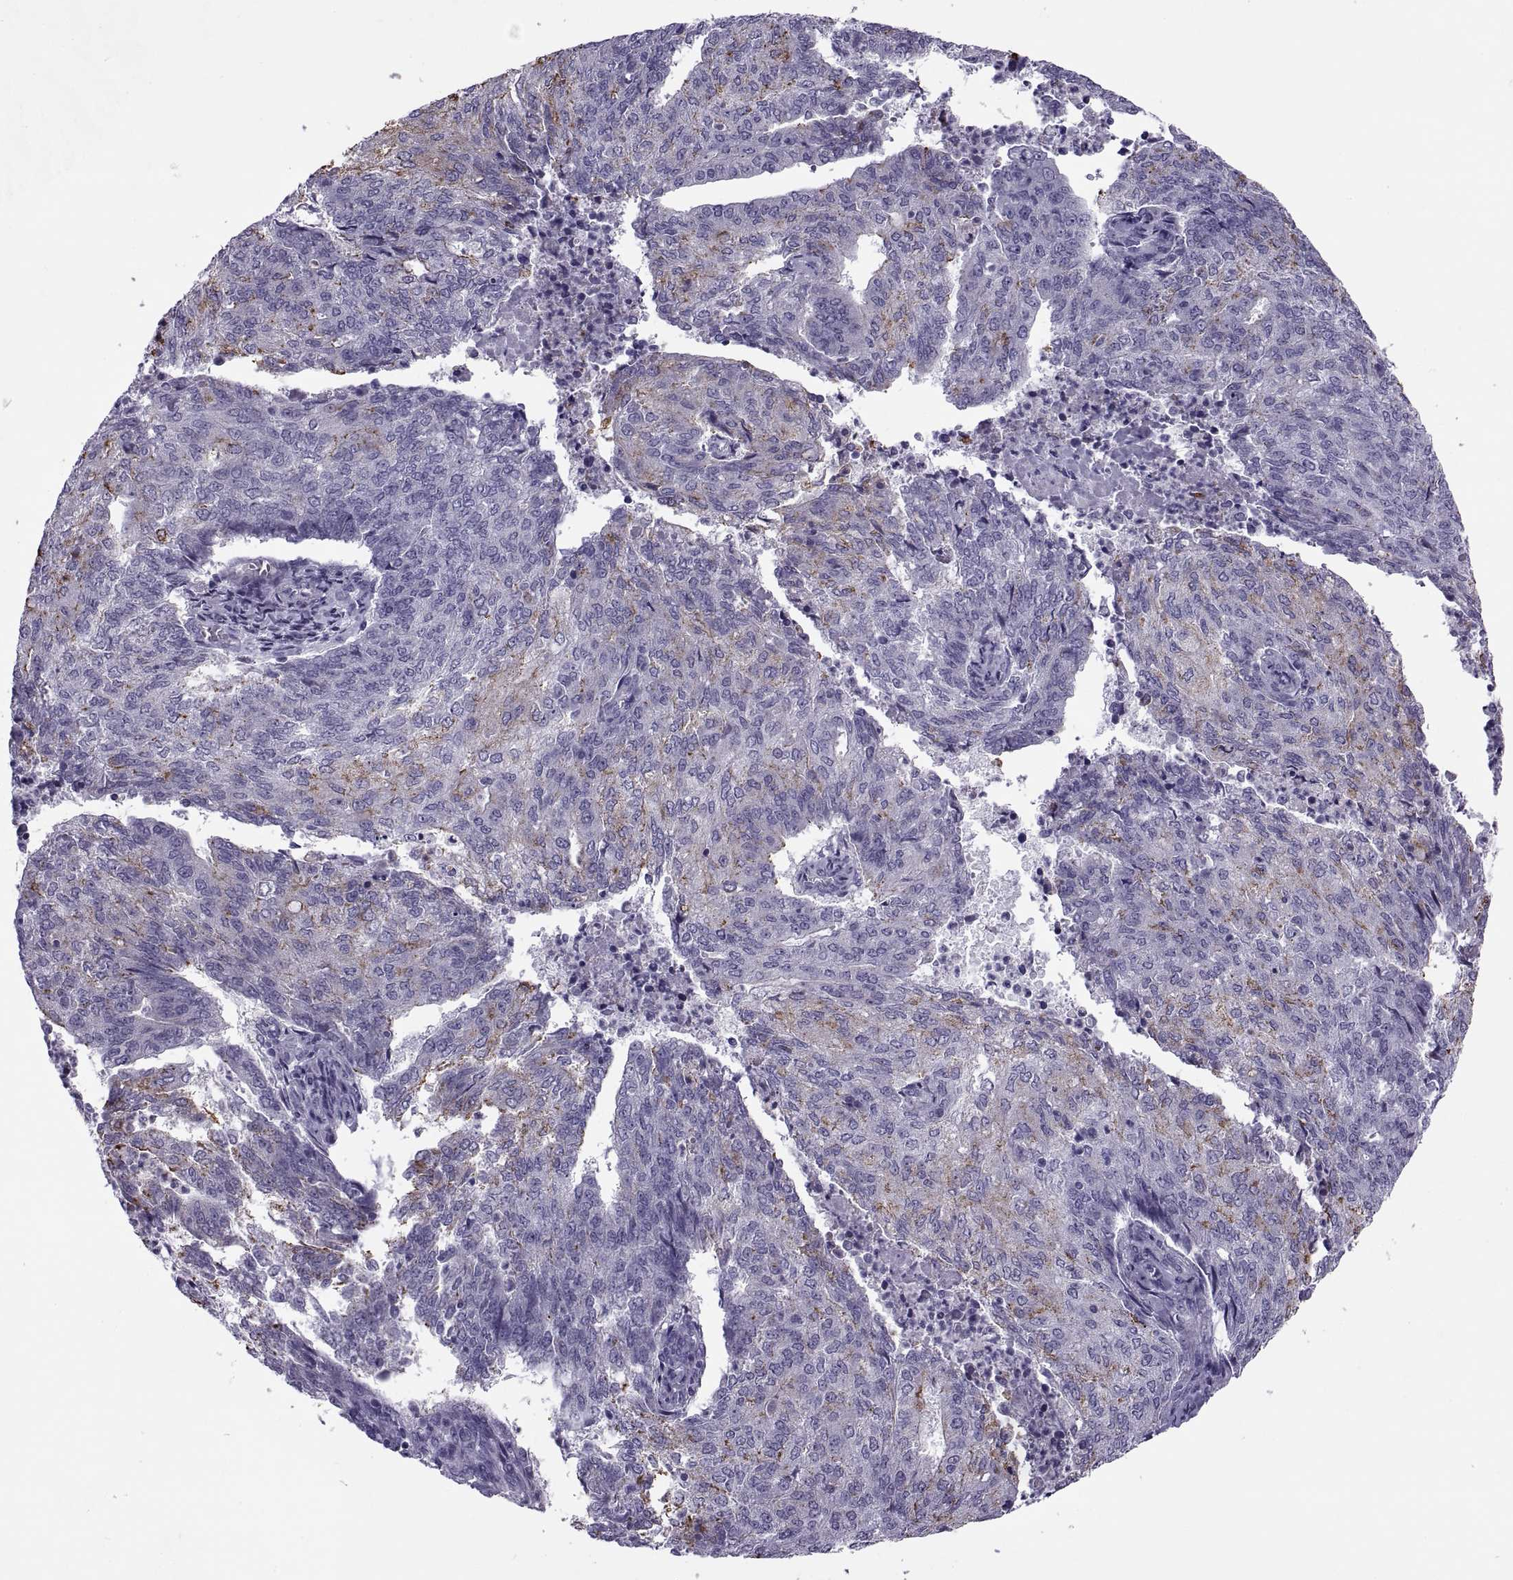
{"staining": {"intensity": "negative", "quantity": "none", "location": "none"}, "tissue": "endometrial cancer", "cell_type": "Tumor cells", "image_type": "cancer", "snomed": [{"axis": "morphology", "description": "Adenocarcinoma, NOS"}, {"axis": "topography", "description": "Endometrium"}], "caption": "The IHC photomicrograph has no significant positivity in tumor cells of endometrial adenocarcinoma tissue.", "gene": "MAGEB1", "patient": {"sex": "female", "age": 82}}